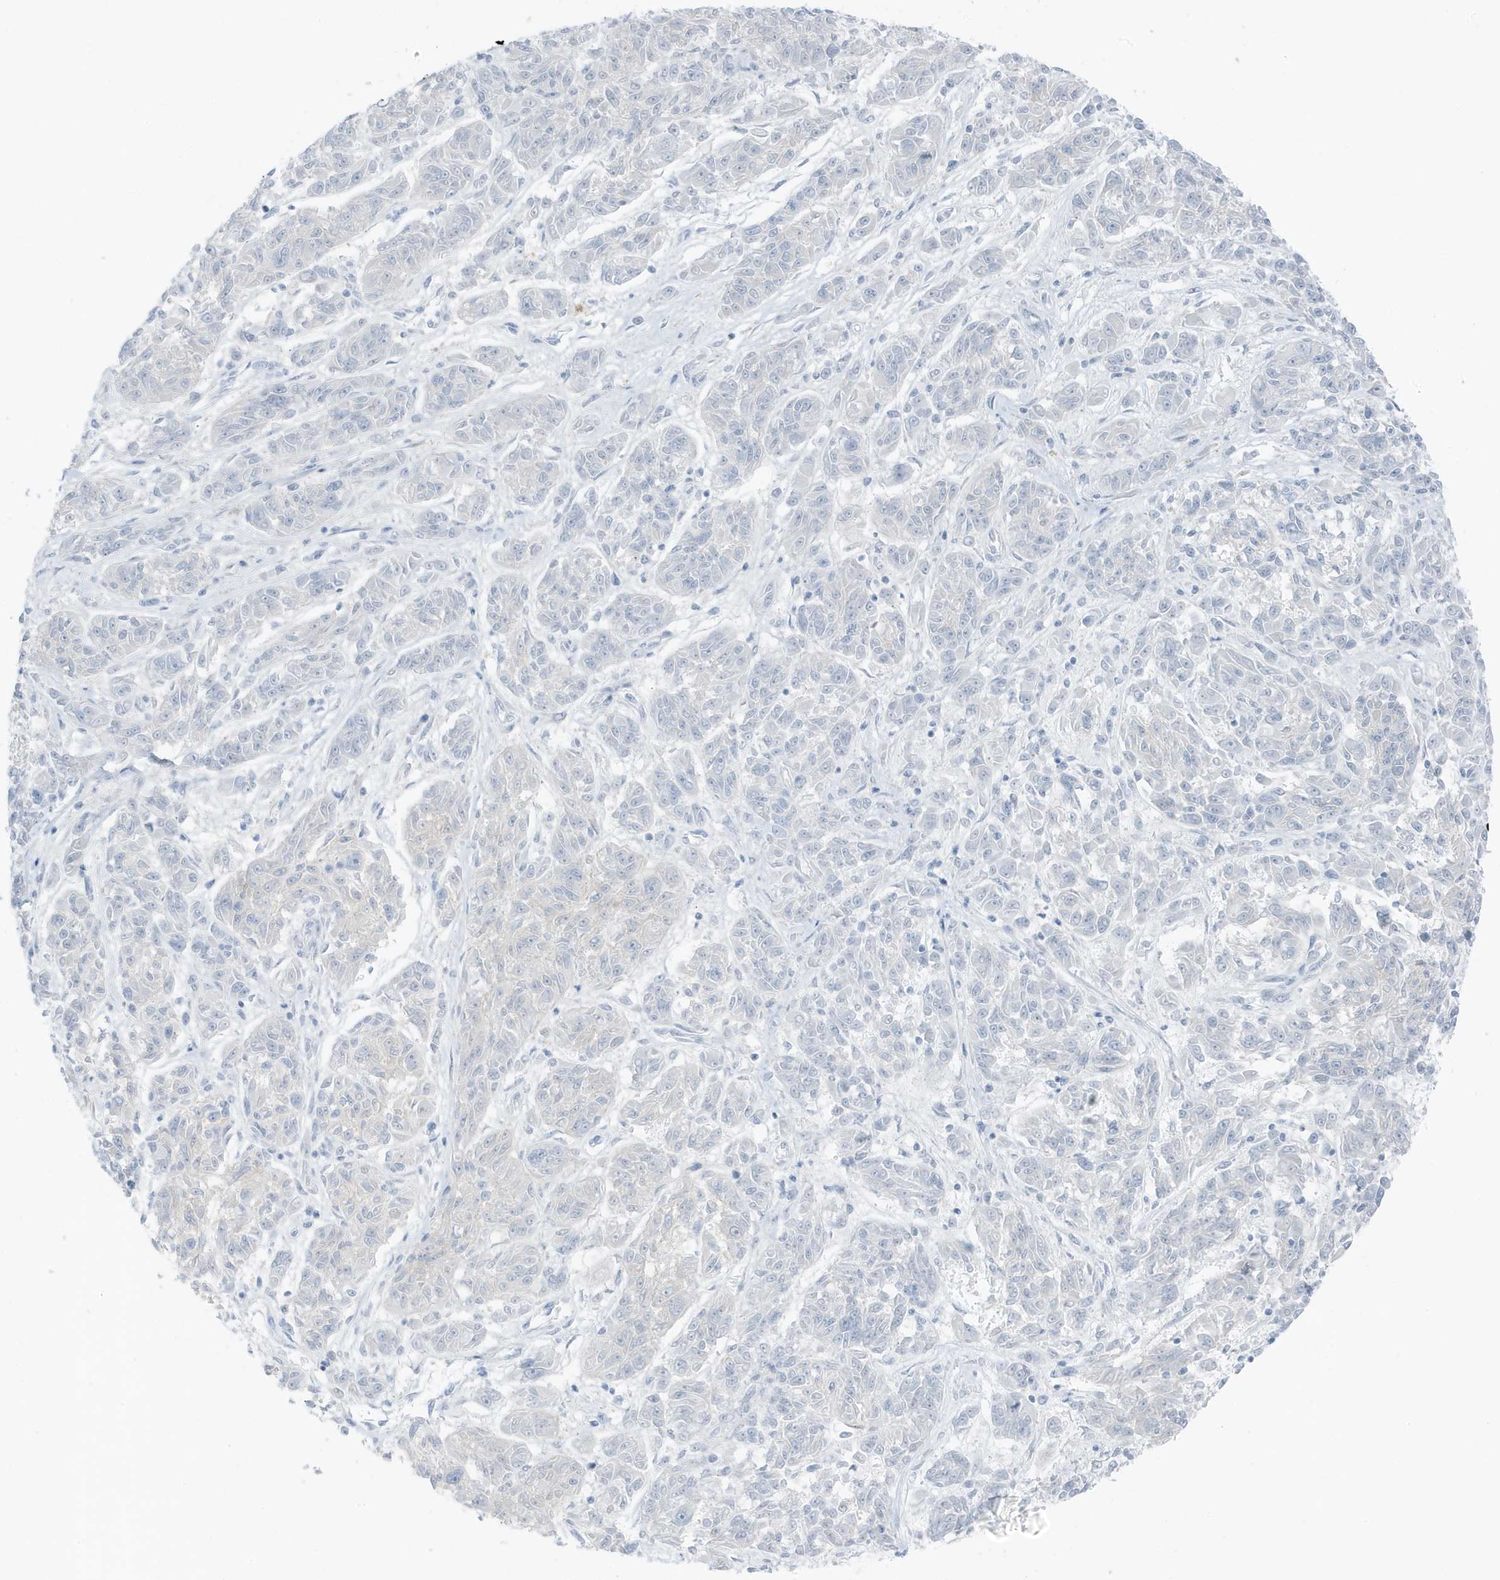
{"staining": {"intensity": "negative", "quantity": "none", "location": "none"}, "tissue": "melanoma", "cell_type": "Tumor cells", "image_type": "cancer", "snomed": [{"axis": "morphology", "description": "Malignant melanoma, NOS"}, {"axis": "topography", "description": "Skin"}], "caption": "There is no significant expression in tumor cells of malignant melanoma.", "gene": "ZFP64", "patient": {"sex": "male", "age": 53}}